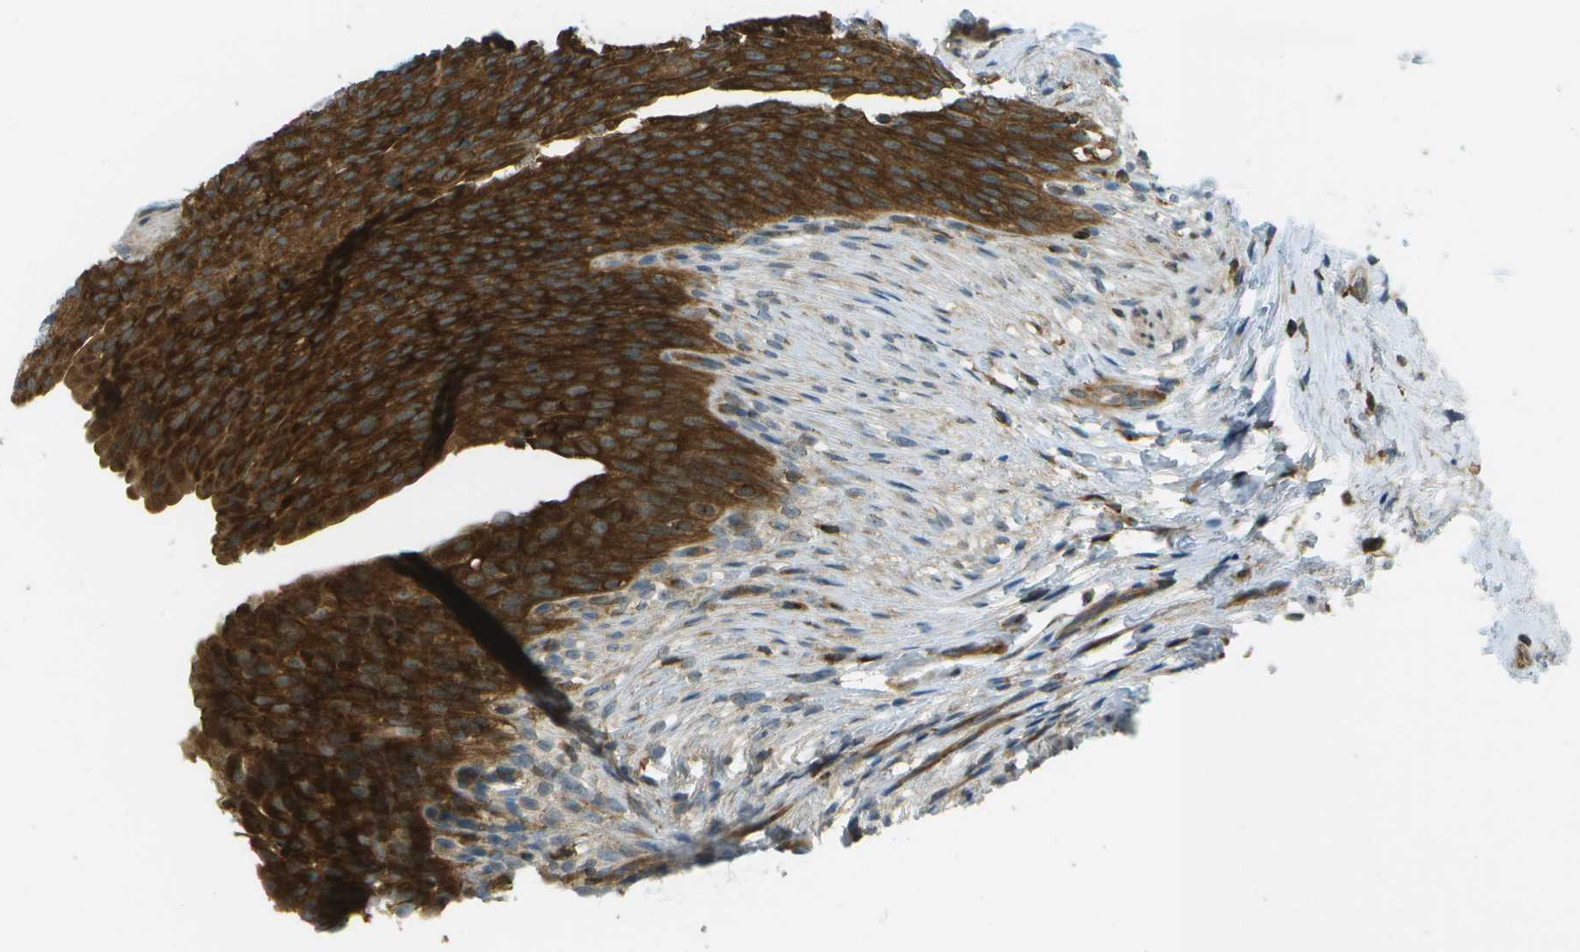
{"staining": {"intensity": "strong", "quantity": ">75%", "location": "cytoplasmic/membranous"}, "tissue": "urinary bladder", "cell_type": "Urothelial cells", "image_type": "normal", "snomed": [{"axis": "morphology", "description": "Normal tissue, NOS"}, {"axis": "topography", "description": "Urinary bladder"}], "caption": "A high-resolution image shows immunohistochemistry (IHC) staining of benign urinary bladder, which reveals strong cytoplasmic/membranous staining in about >75% of urothelial cells.", "gene": "TMTC1", "patient": {"sex": "female", "age": 79}}